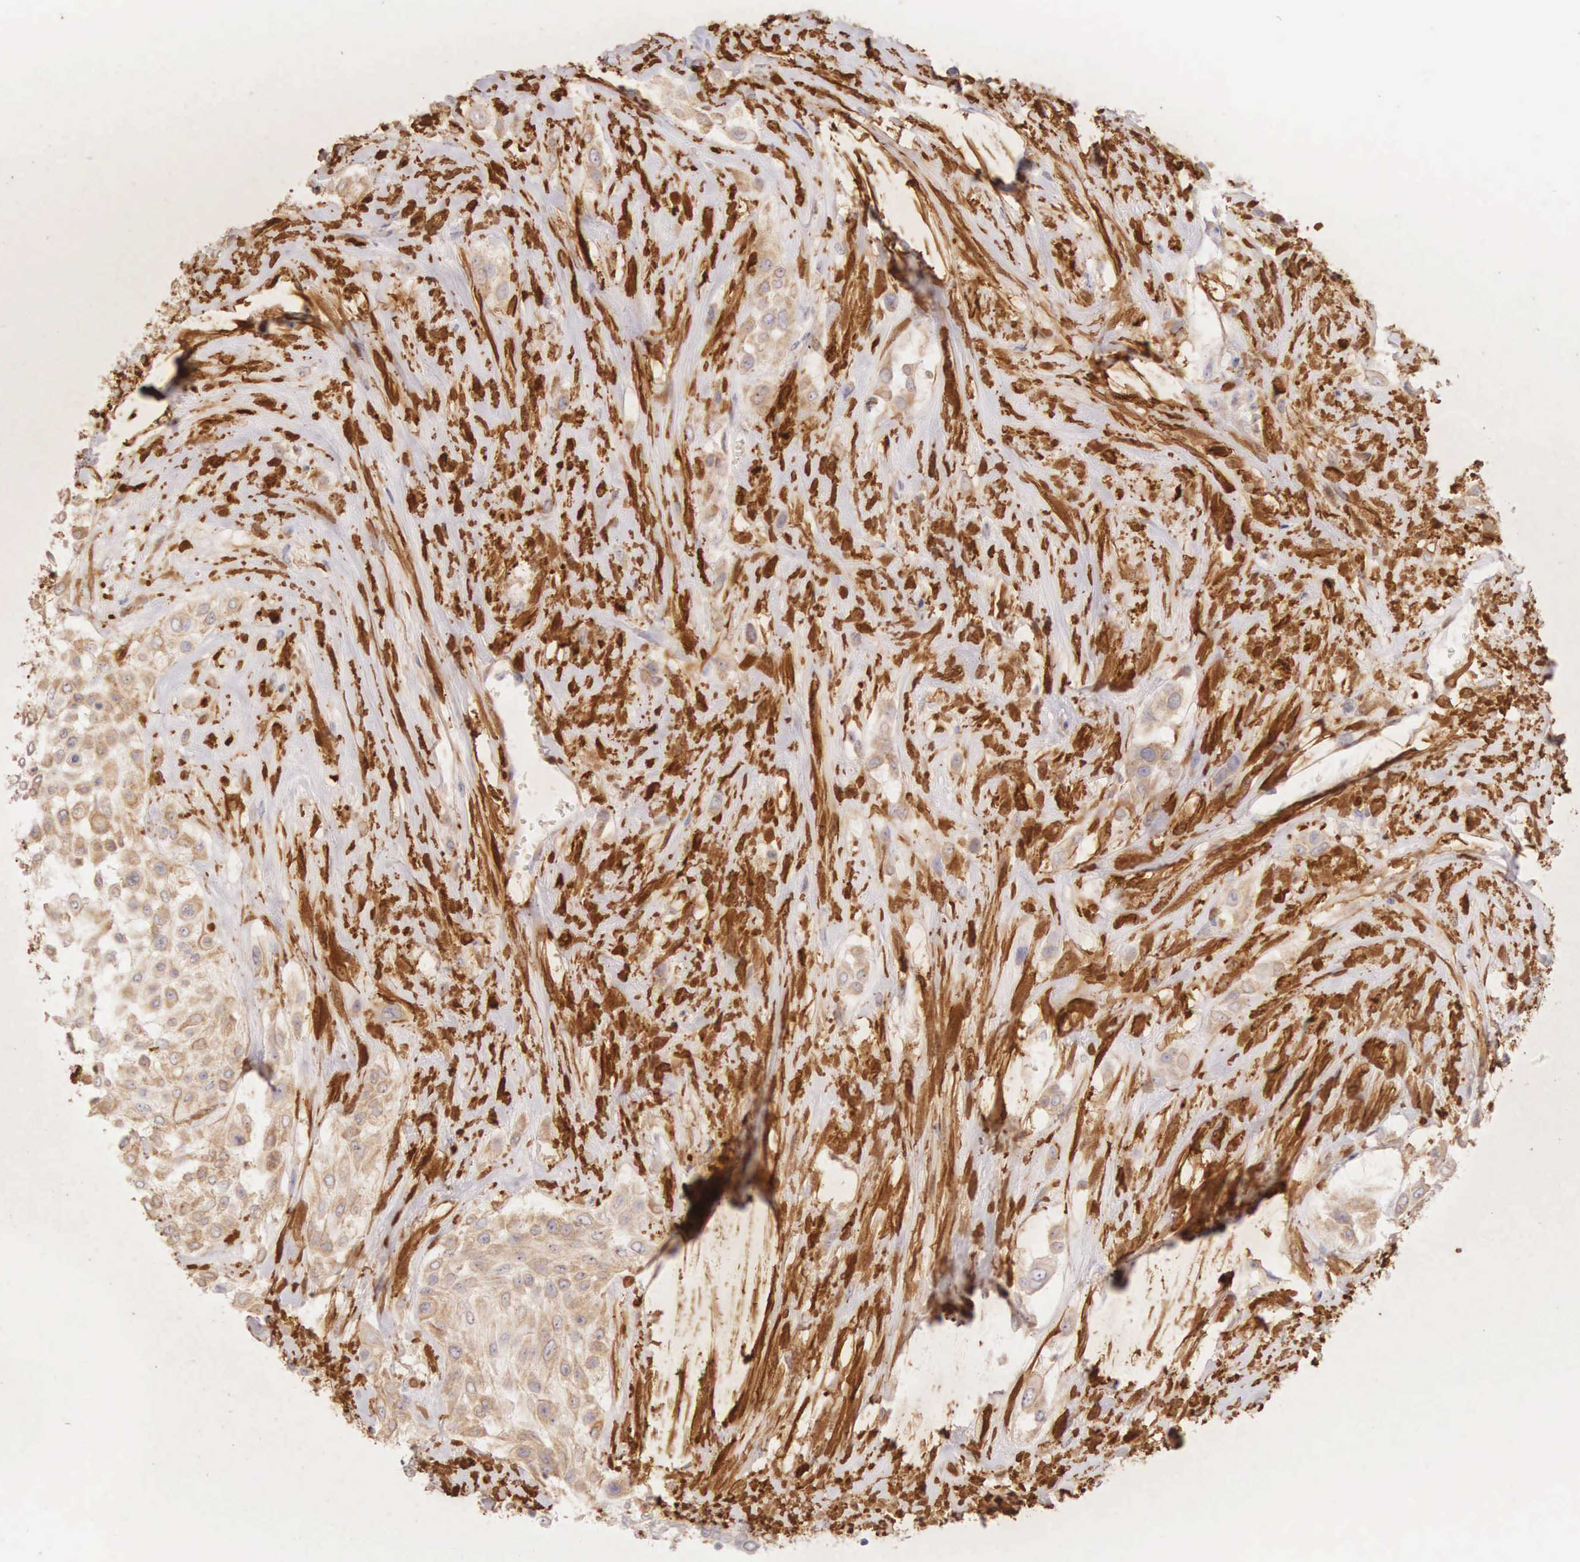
{"staining": {"intensity": "weak", "quantity": "25%-75%", "location": "cytoplasmic/membranous"}, "tissue": "urothelial cancer", "cell_type": "Tumor cells", "image_type": "cancer", "snomed": [{"axis": "morphology", "description": "Urothelial carcinoma, High grade"}, {"axis": "topography", "description": "Urinary bladder"}], "caption": "Protein expression by immunohistochemistry demonstrates weak cytoplasmic/membranous positivity in about 25%-75% of tumor cells in urothelial cancer.", "gene": "CNN1", "patient": {"sex": "male", "age": 57}}